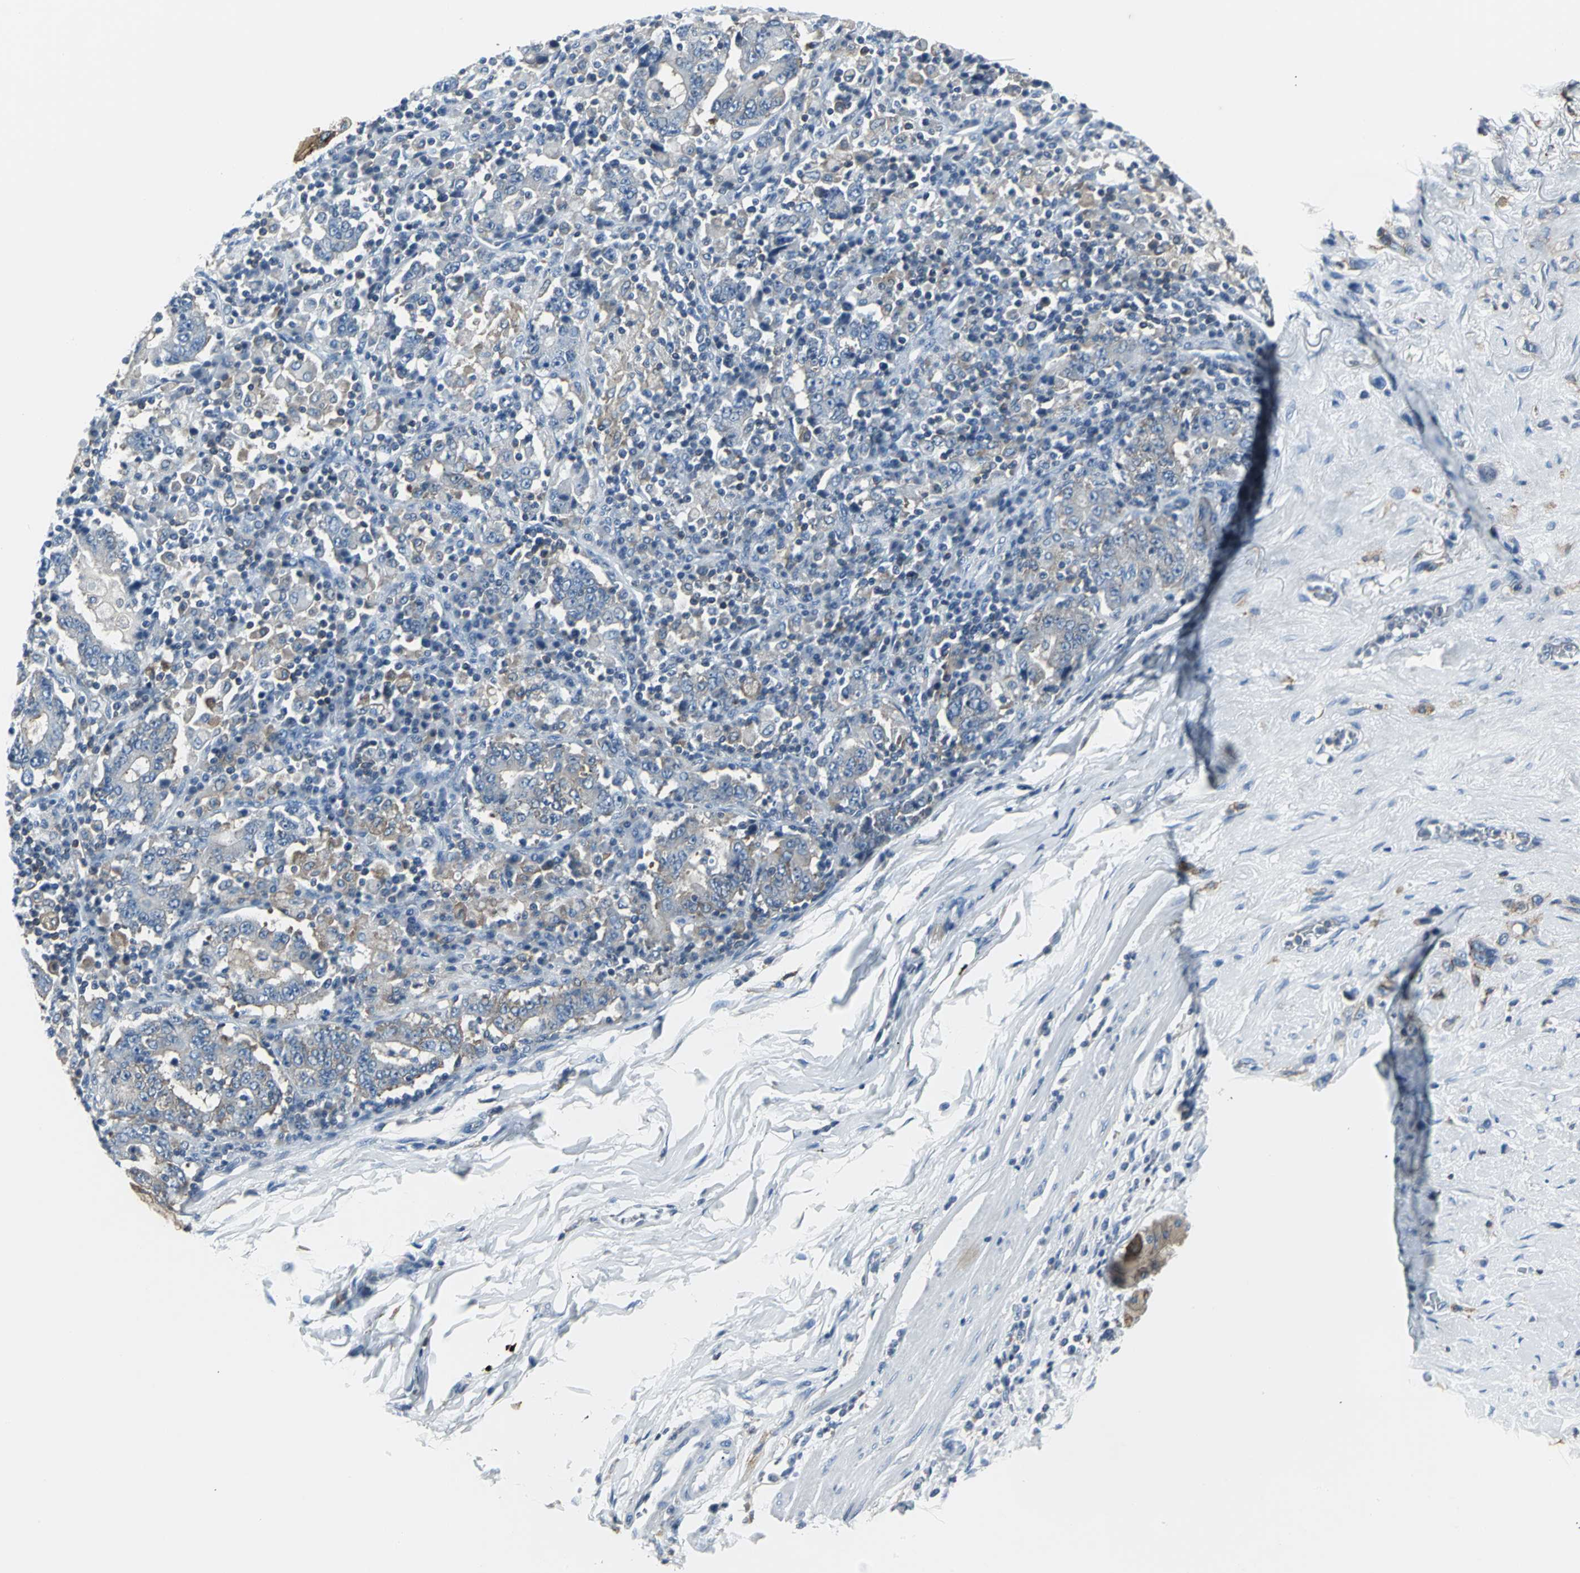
{"staining": {"intensity": "weak", "quantity": ">75%", "location": "cytoplasmic/membranous"}, "tissue": "stomach cancer", "cell_type": "Tumor cells", "image_type": "cancer", "snomed": [{"axis": "morphology", "description": "Normal tissue, NOS"}, {"axis": "morphology", "description": "Adenocarcinoma, NOS"}, {"axis": "topography", "description": "Stomach, upper"}, {"axis": "topography", "description": "Stomach"}], "caption": "Immunohistochemistry (IHC) of human stomach adenocarcinoma demonstrates low levels of weak cytoplasmic/membranous staining in about >75% of tumor cells. Nuclei are stained in blue.", "gene": "IQGAP2", "patient": {"sex": "male", "age": 59}}